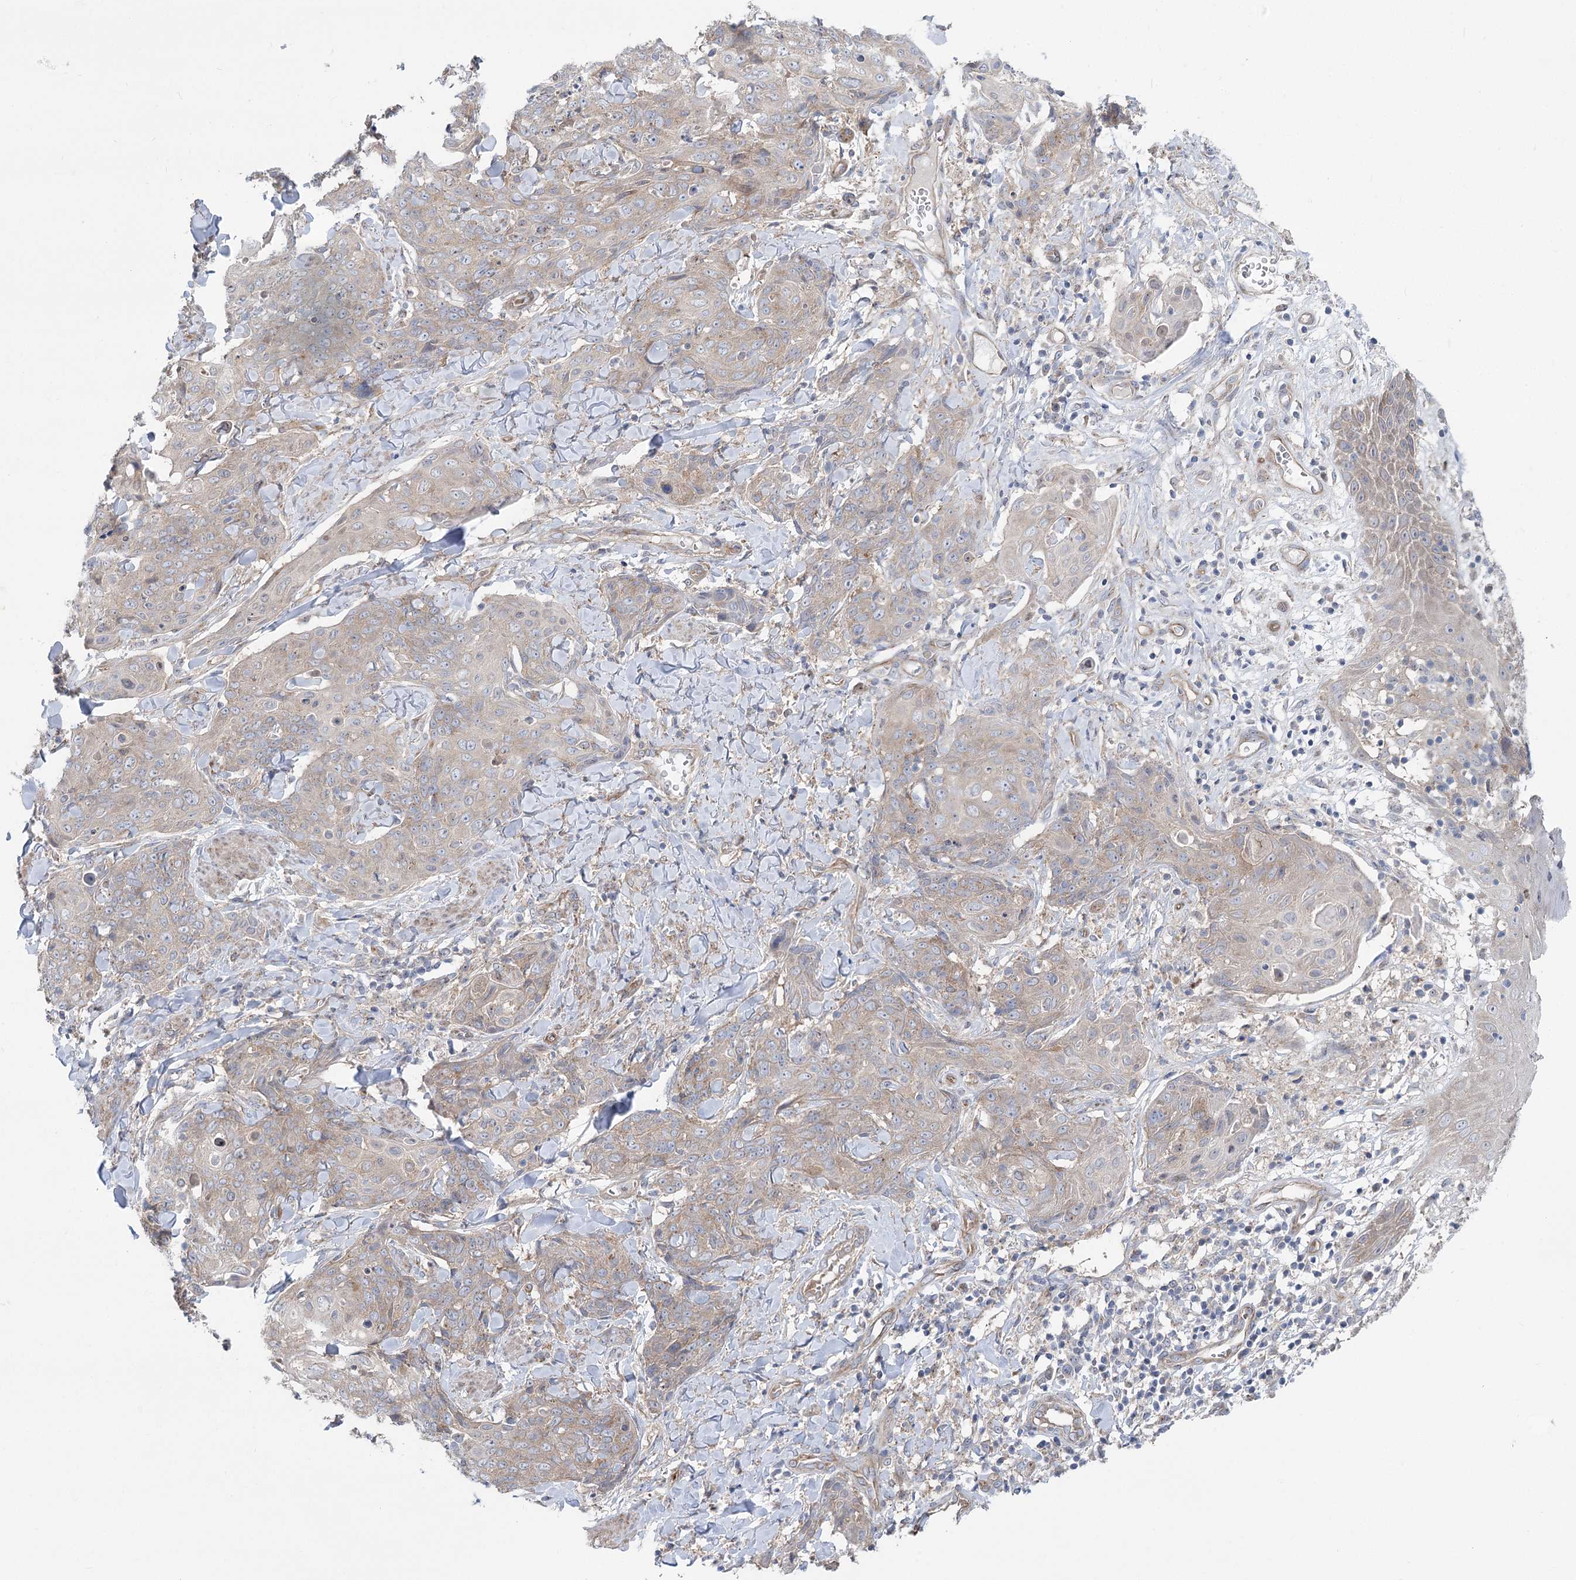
{"staining": {"intensity": "weak", "quantity": ">75%", "location": "cytoplasmic/membranous"}, "tissue": "skin cancer", "cell_type": "Tumor cells", "image_type": "cancer", "snomed": [{"axis": "morphology", "description": "Squamous cell carcinoma, NOS"}, {"axis": "topography", "description": "Skin"}, {"axis": "topography", "description": "Vulva"}], "caption": "This is a histology image of IHC staining of skin cancer, which shows weak positivity in the cytoplasmic/membranous of tumor cells.", "gene": "SCN11A", "patient": {"sex": "female", "age": 85}}